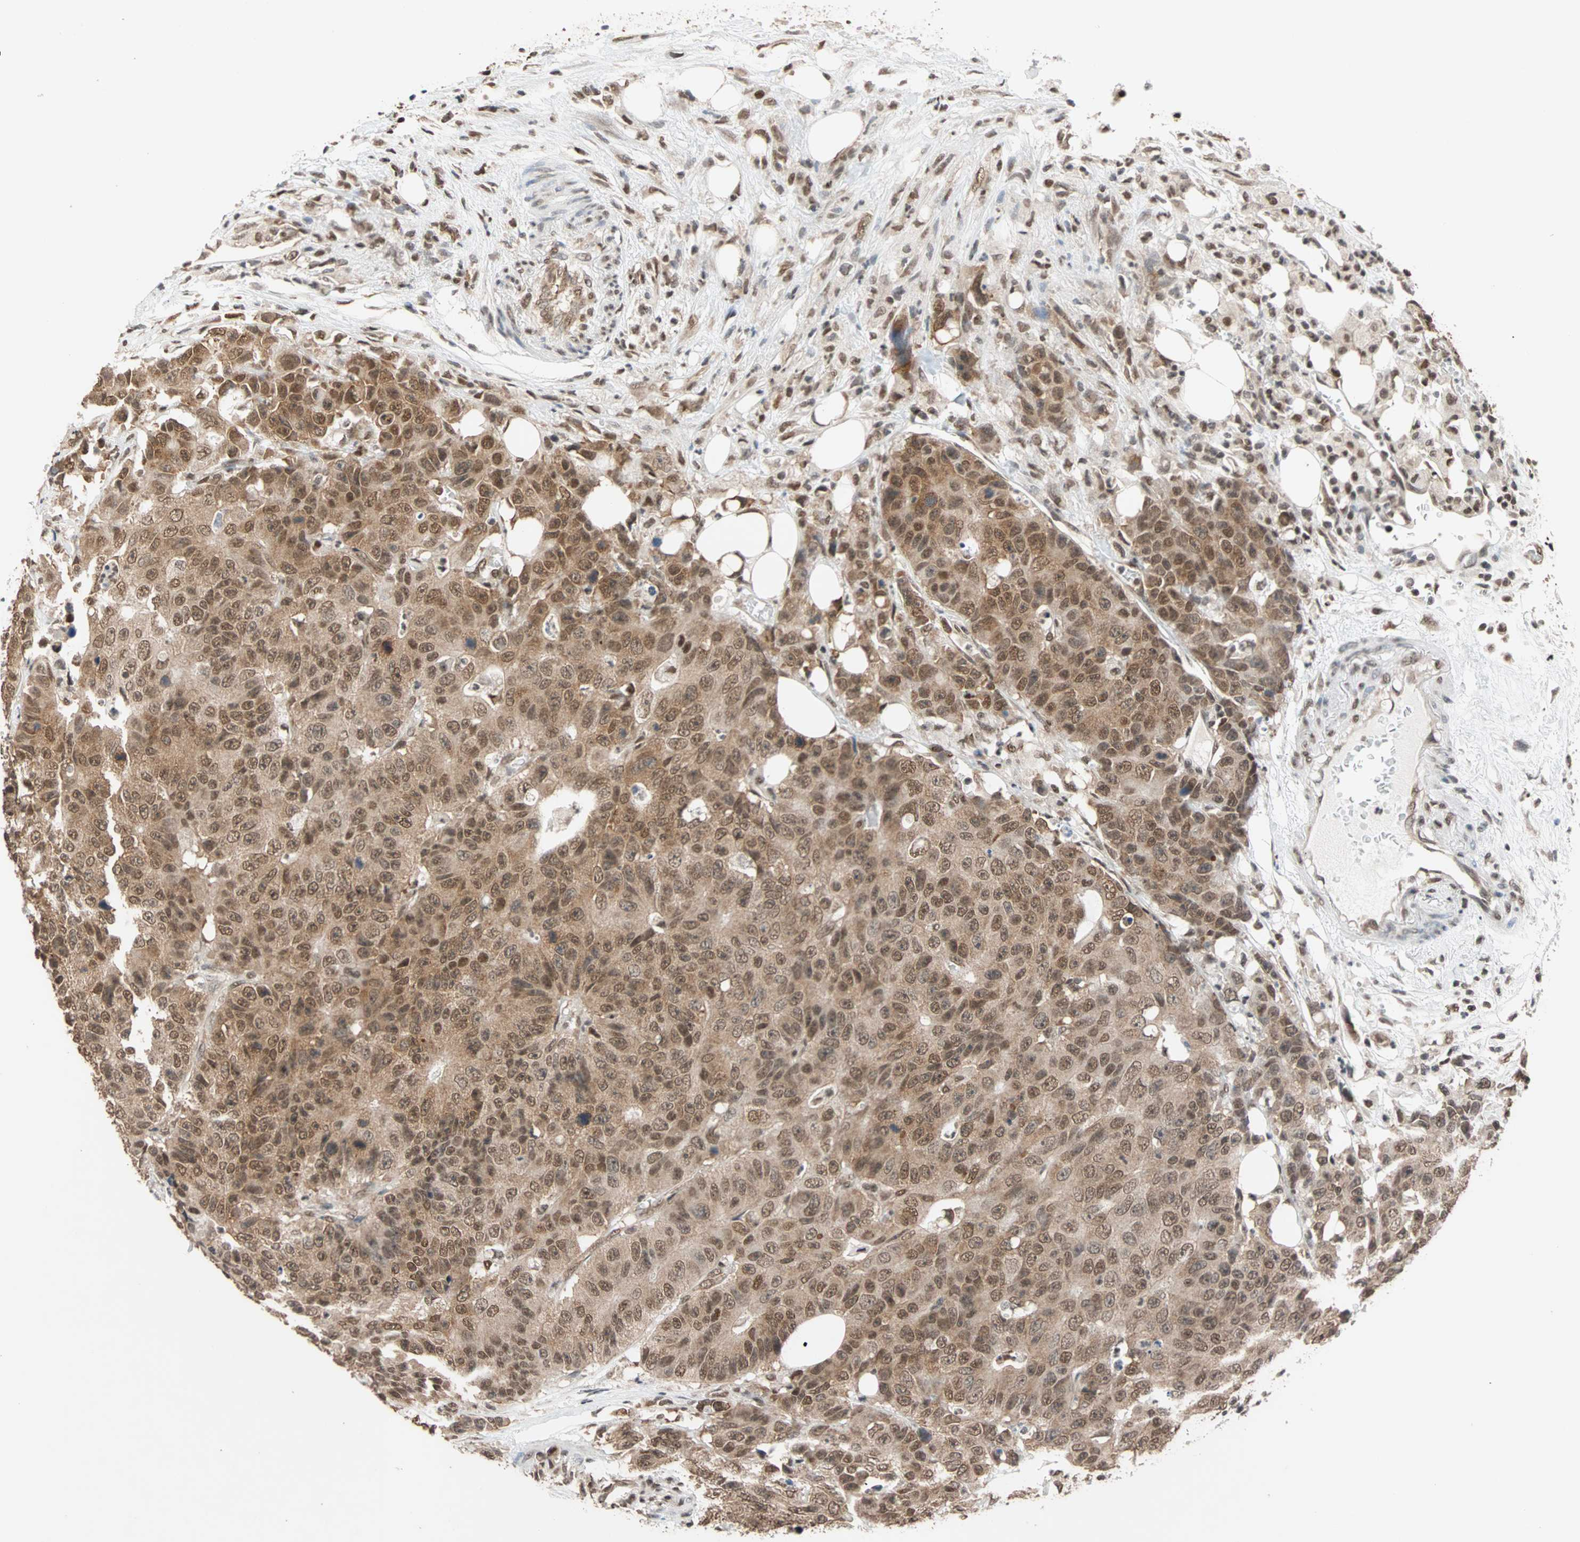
{"staining": {"intensity": "moderate", "quantity": ">75%", "location": "cytoplasmic/membranous,nuclear"}, "tissue": "colorectal cancer", "cell_type": "Tumor cells", "image_type": "cancer", "snomed": [{"axis": "morphology", "description": "Adenocarcinoma, NOS"}, {"axis": "topography", "description": "Colon"}], "caption": "Moderate cytoplasmic/membranous and nuclear positivity is present in approximately >75% of tumor cells in colorectal adenocarcinoma. The staining was performed using DAB (3,3'-diaminobenzidine) to visualize the protein expression in brown, while the nuclei were stained in blue with hematoxylin (Magnification: 20x).", "gene": "DAZAP1", "patient": {"sex": "female", "age": 86}}